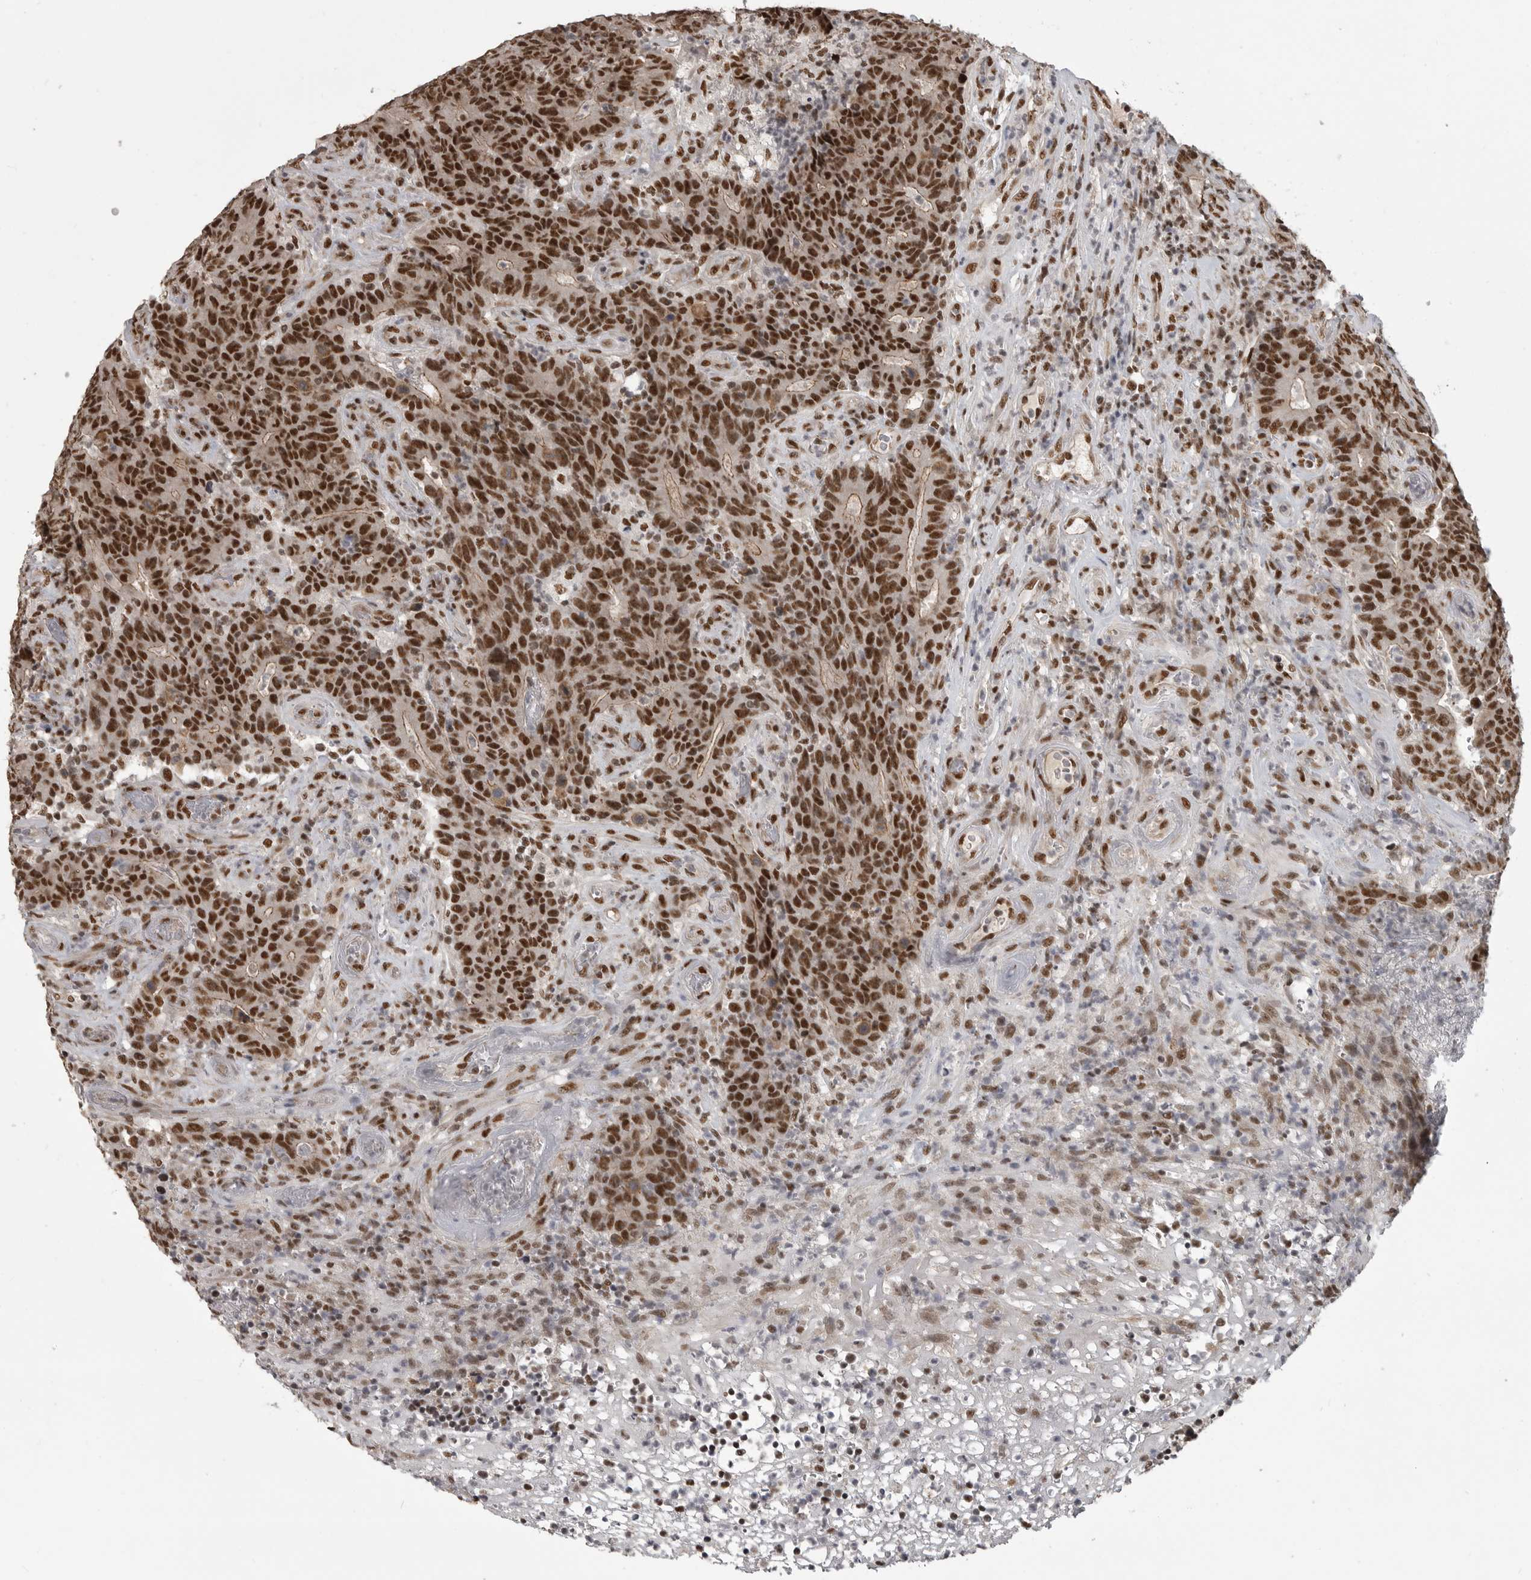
{"staining": {"intensity": "strong", "quantity": ">75%", "location": "nuclear"}, "tissue": "colorectal cancer", "cell_type": "Tumor cells", "image_type": "cancer", "snomed": [{"axis": "morphology", "description": "Normal tissue, NOS"}, {"axis": "morphology", "description": "Adenocarcinoma, NOS"}, {"axis": "topography", "description": "Colon"}], "caption": "There is high levels of strong nuclear staining in tumor cells of adenocarcinoma (colorectal), as demonstrated by immunohistochemical staining (brown color).", "gene": "CBLL1", "patient": {"sex": "female", "age": 75}}